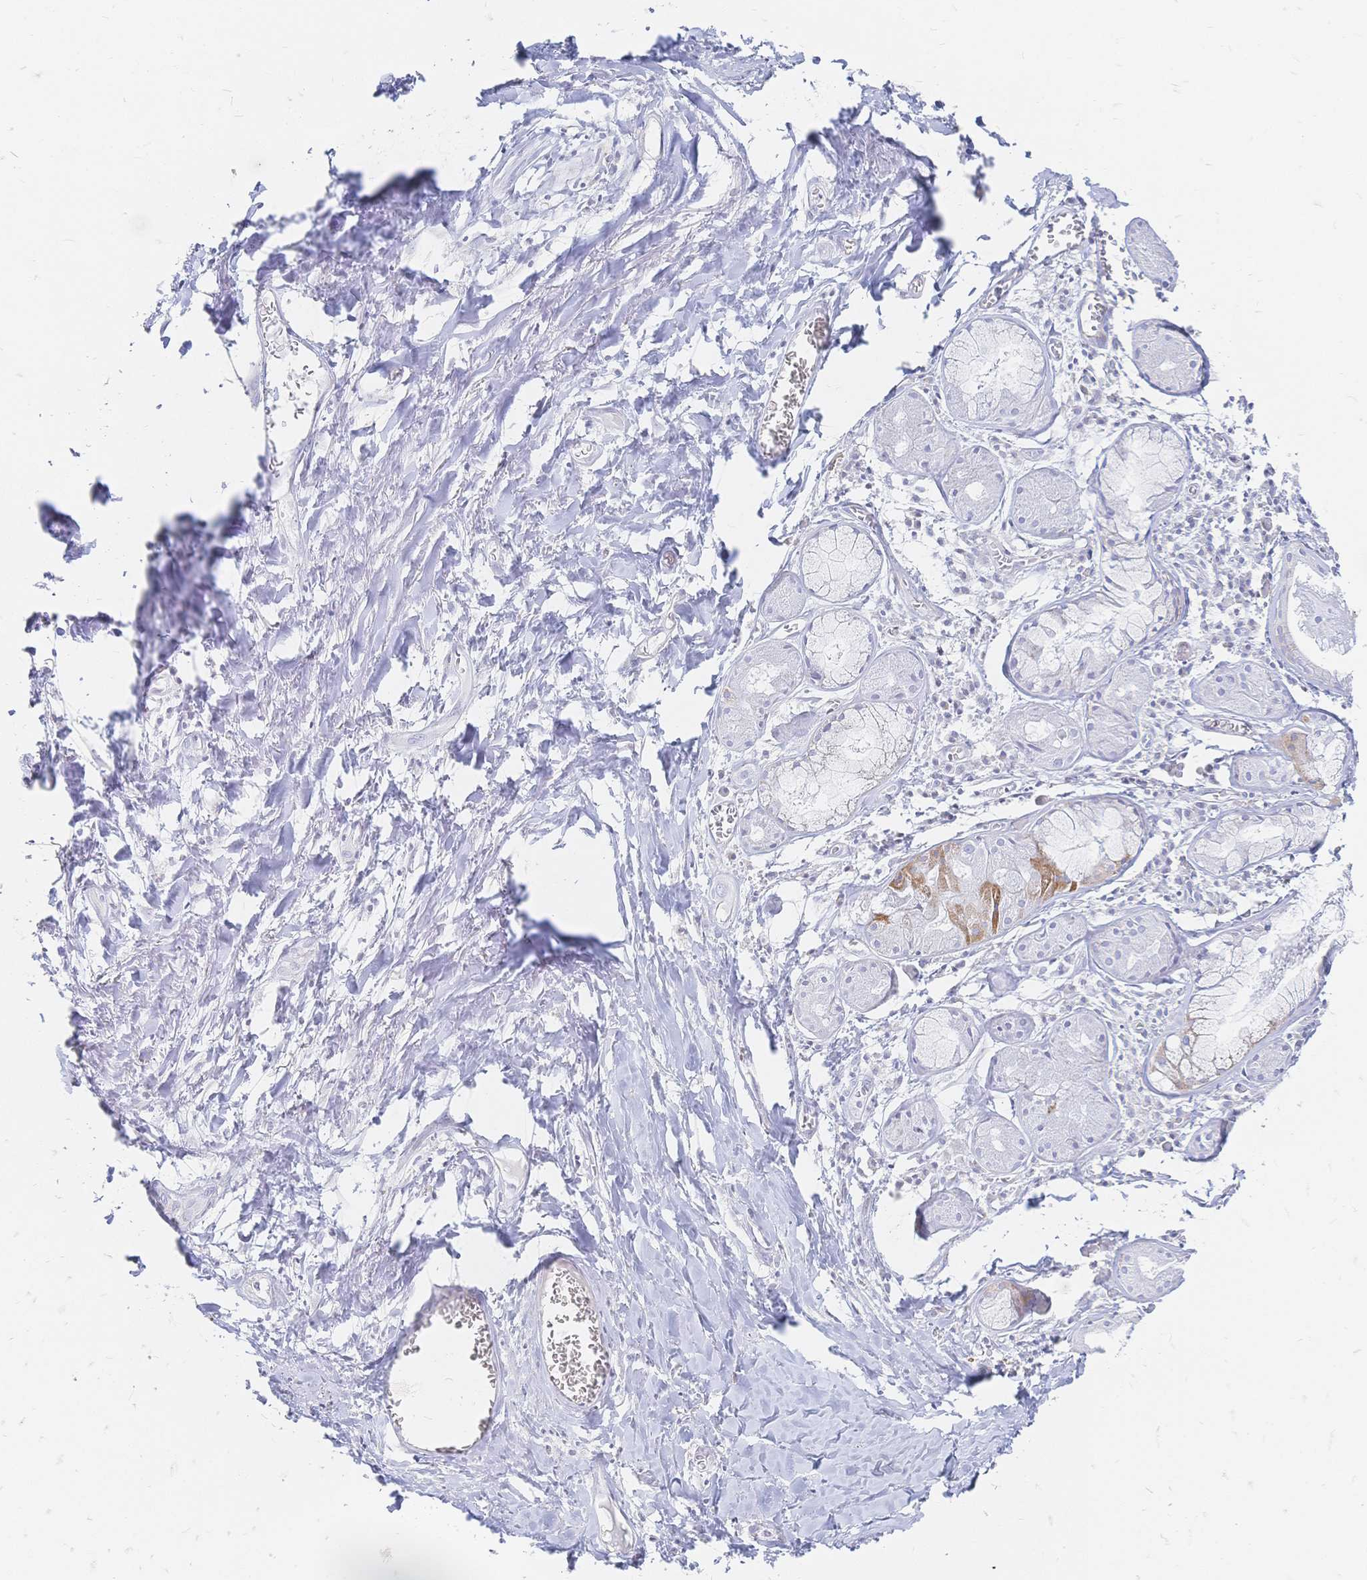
{"staining": {"intensity": "negative", "quantity": "none", "location": "none"}, "tissue": "soft tissue", "cell_type": "Chondrocytes", "image_type": "normal", "snomed": [{"axis": "morphology", "description": "Normal tissue, NOS"}, {"axis": "topography", "description": "Cartilage tissue"}], "caption": "Immunohistochemical staining of unremarkable human soft tissue exhibits no significant expression in chondrocytes. (Brightfield microscopy of DAB (3,3'-diaminobenzidine) IHC at high magnification).", "gene": "SORBS1", "patient": {"sex": "male", "age": 57}}